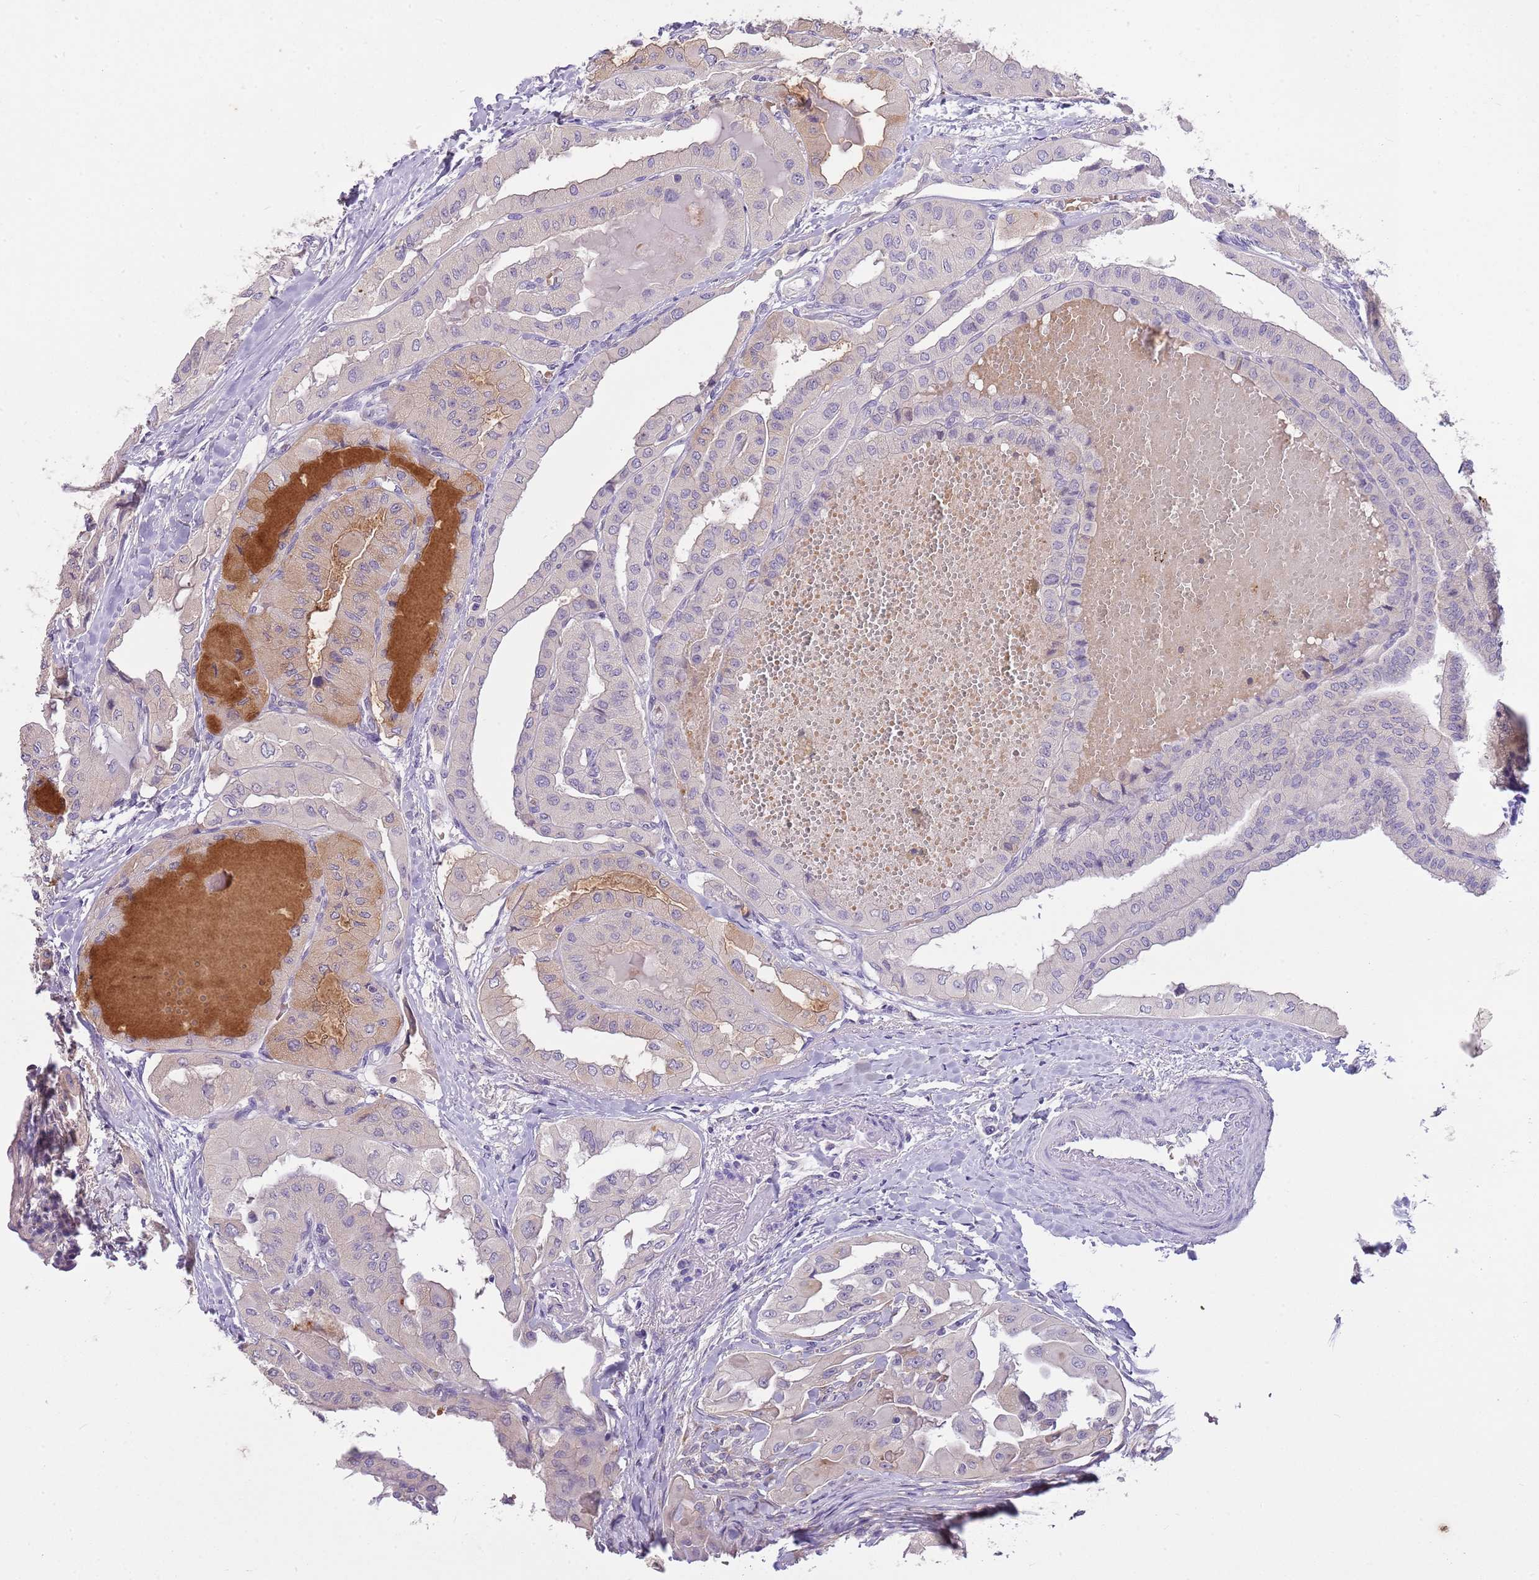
{"staining": {"intensity": "negative", "quantity": "none", "location": "none"}, "tissue": "thyroid cancer", "cell_type": "Tumor cells", "image_type": "cancer", "snomed": [{"axis": "morphology", "description": "Papillary adenocarcinoma, NOS"}, {"axis": "topography", "description": "Thyroid gland"}], "caption": "Immunohistochemical staining of papillary adenocarcinoma (thyroid) shows no significant staining in tumor cells.", "gene": "CFAP73", "patient": {"sex": "female", "age": 59}}